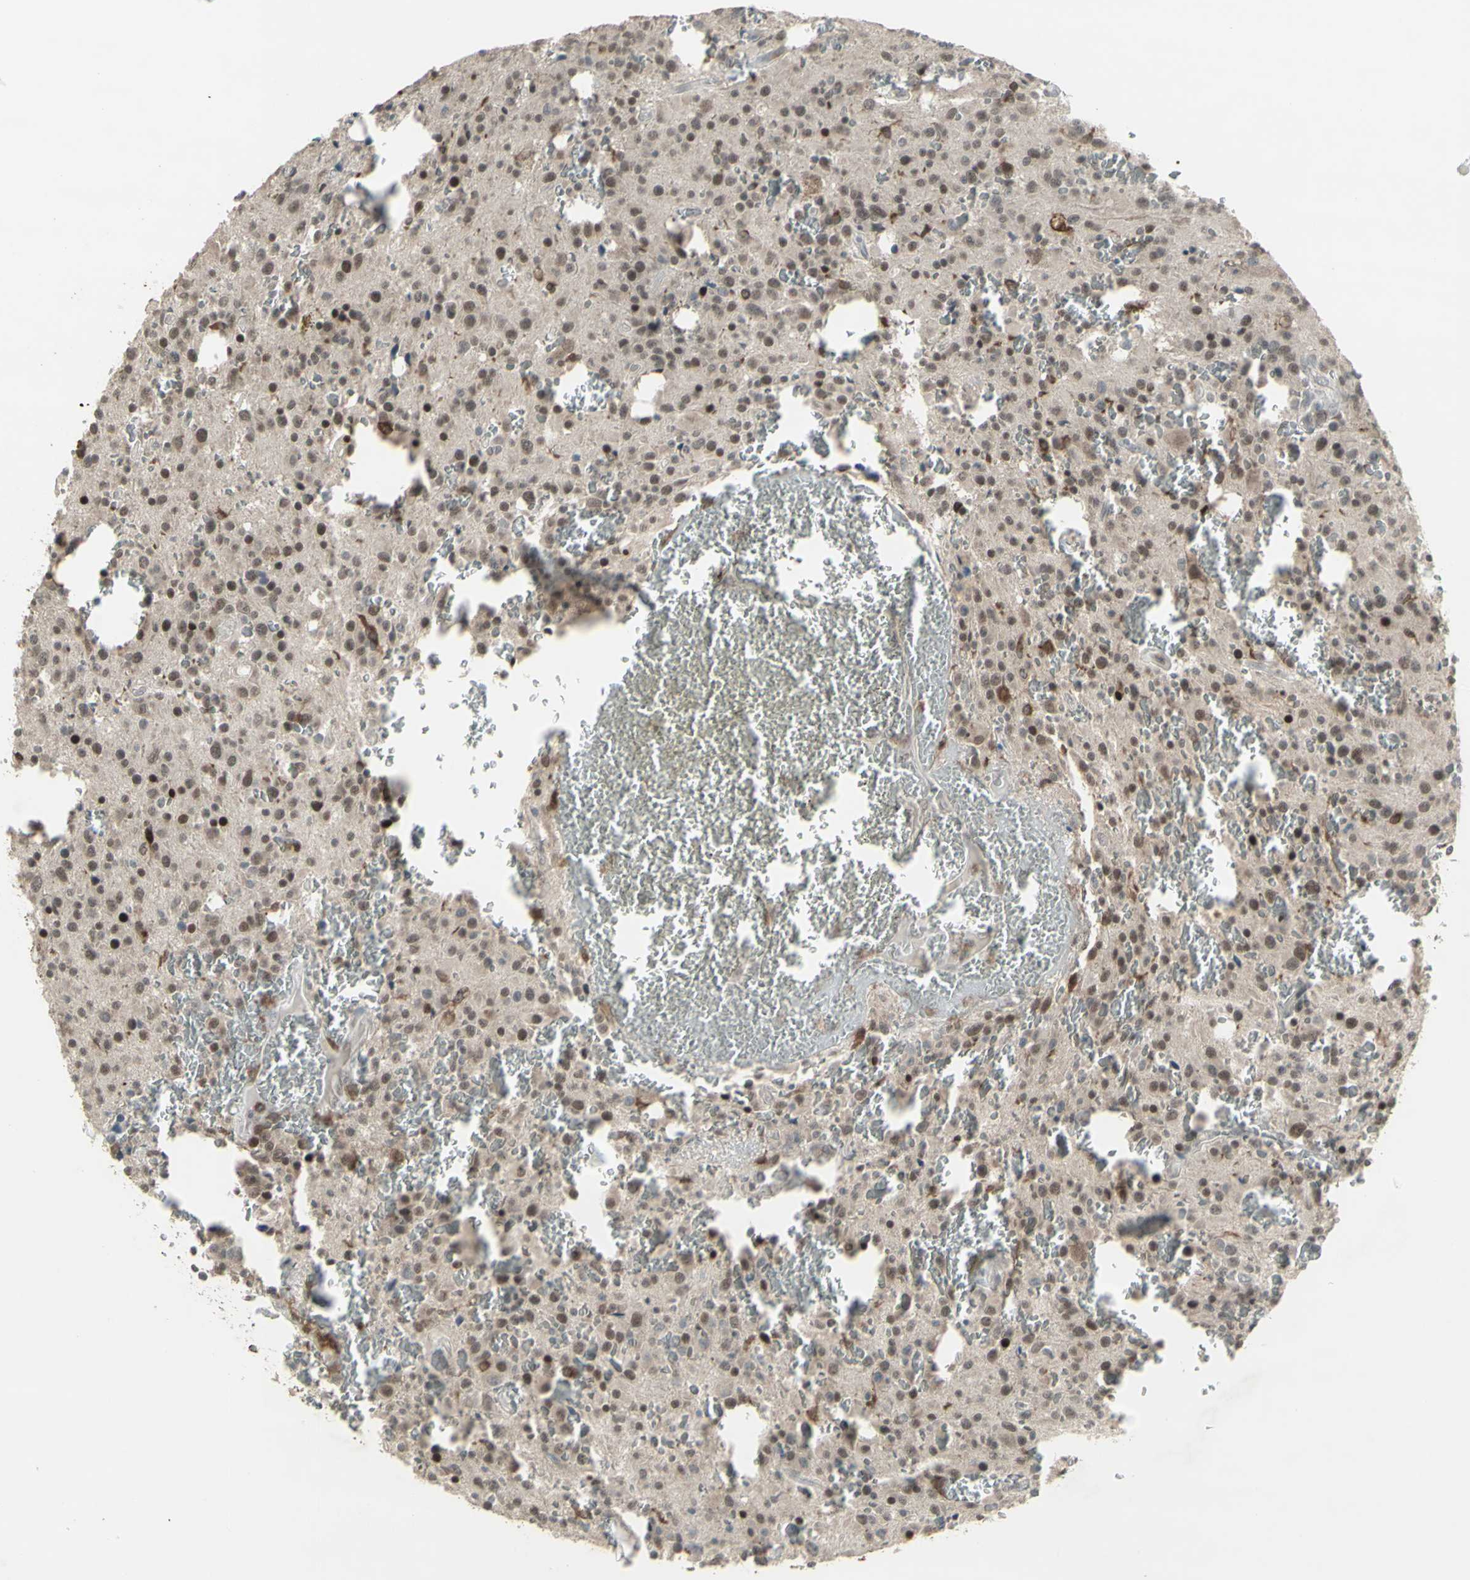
{"staining": {"intensity": "weak", "quantity": "25%-75%", "location": "nuclear"}, "tissue": "glioma", "cell_type": "Tumor cells", "image_type": "cancer", "snomed": [{"axis": "morphology", "description": "Glioma, malignant, Low grade"}, {"axis": "topography", "description": "Brain"}], "caption": "A brown stain labels weak nuclear positivity of a protein in low-grade glioma (malignant) tumor cells.", "gene": "SAMSN1", "patient": {"sex": "male", "age": 58}}